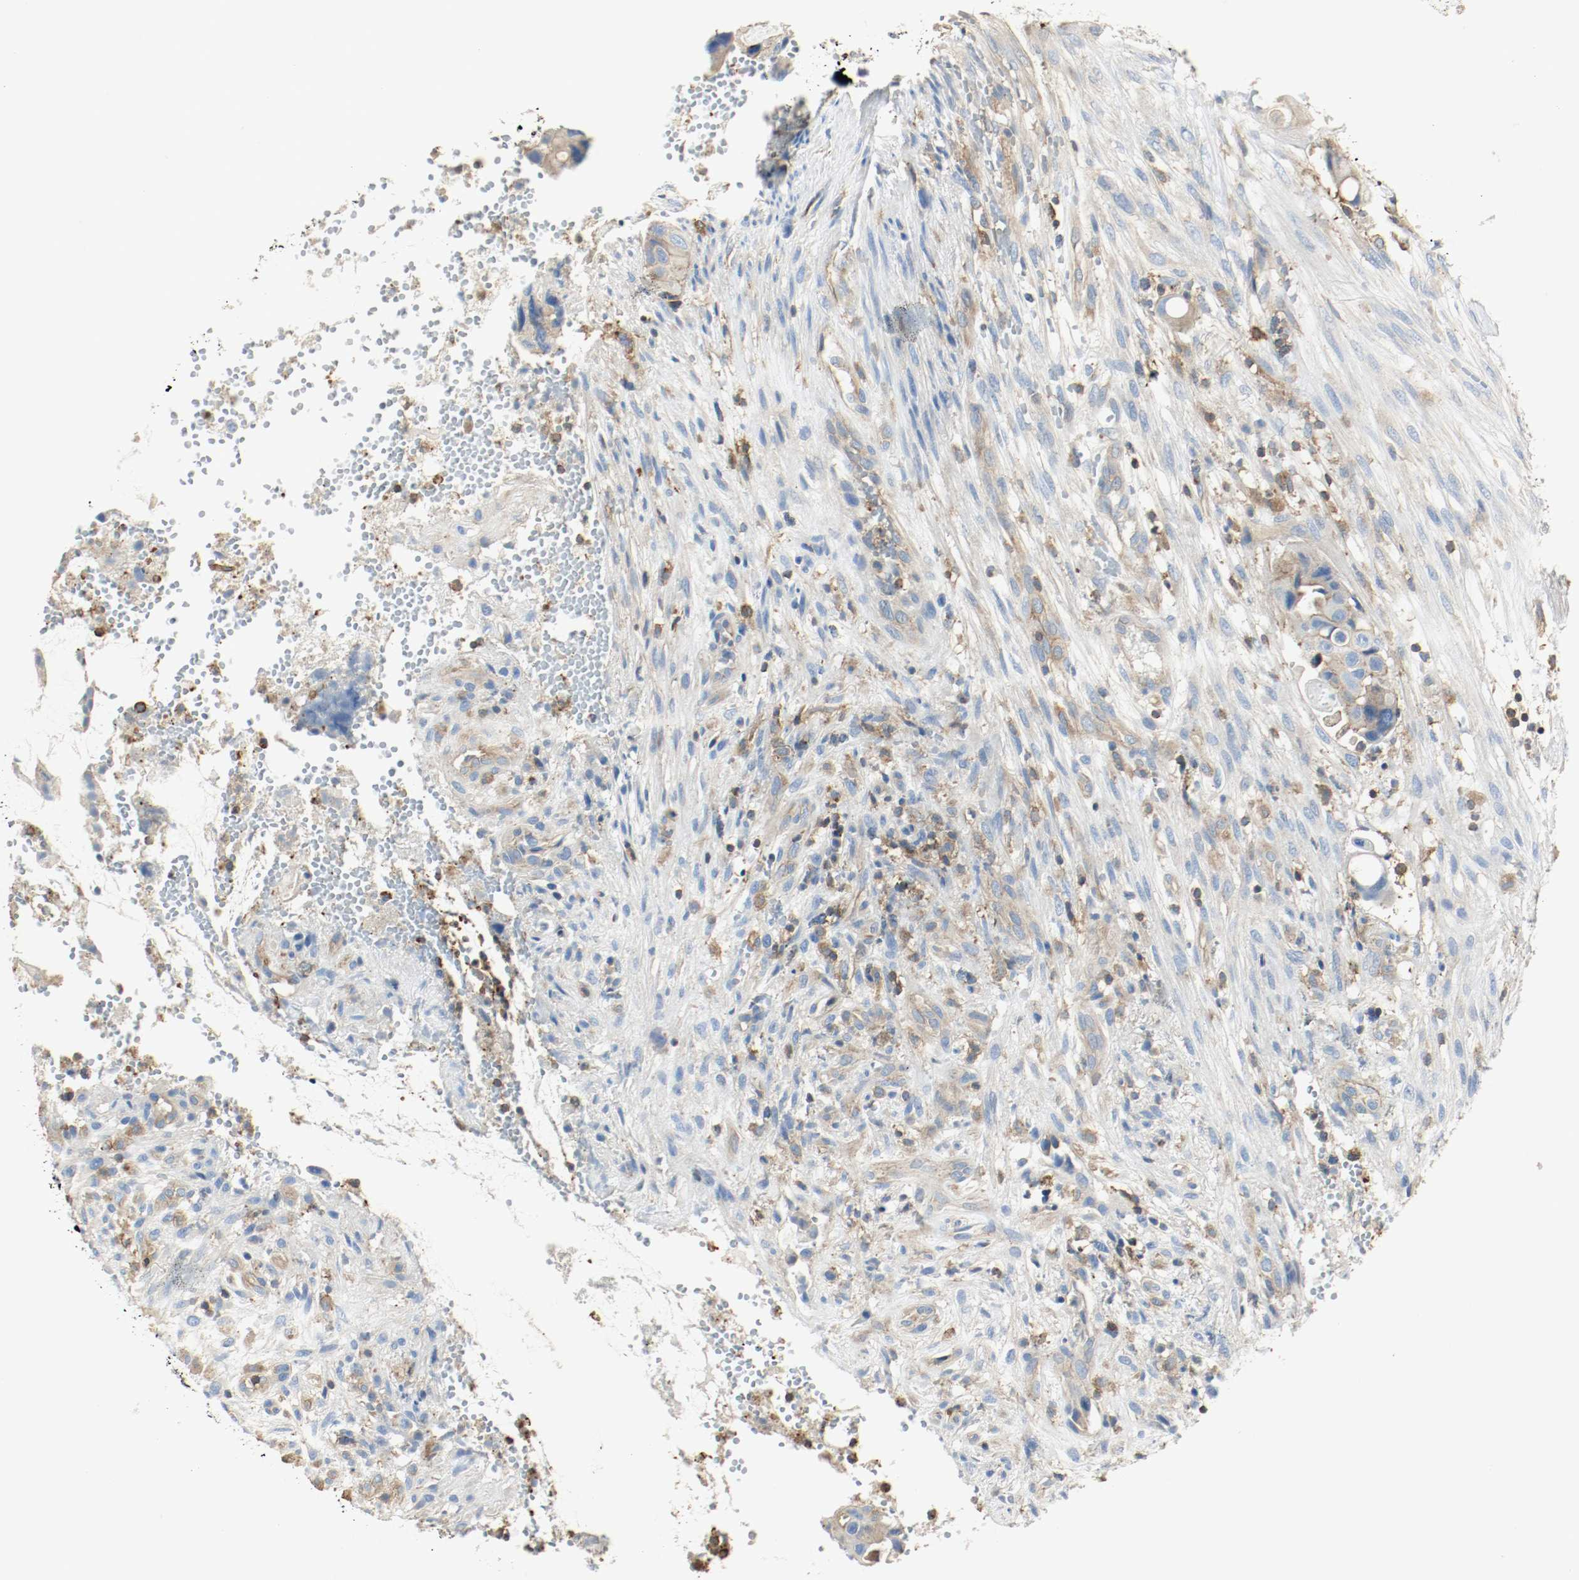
{"staining": {"intensity": "weak", "quantity": "25%-75%", "location": "cytoplasmic/membranous"}, "tissue": "colorectal cancer", "cell_type": "Tumor cells", "image_type": "cancer", "snomed": [{"axis": "morphology", "description": "Adenocarcinoma, NOS"}, {"axis": "topography", "description": "Colon"}], "caption": "Weak cytoplasmic/membranous staining is appreciated in about 25%-75% of tumor cells in colorectal adenocarcinoma. (IHC, brightfield microscopy, high magnification).", "gene": "ARPC1B", "patient": {"sex": "female", "age": 57}}